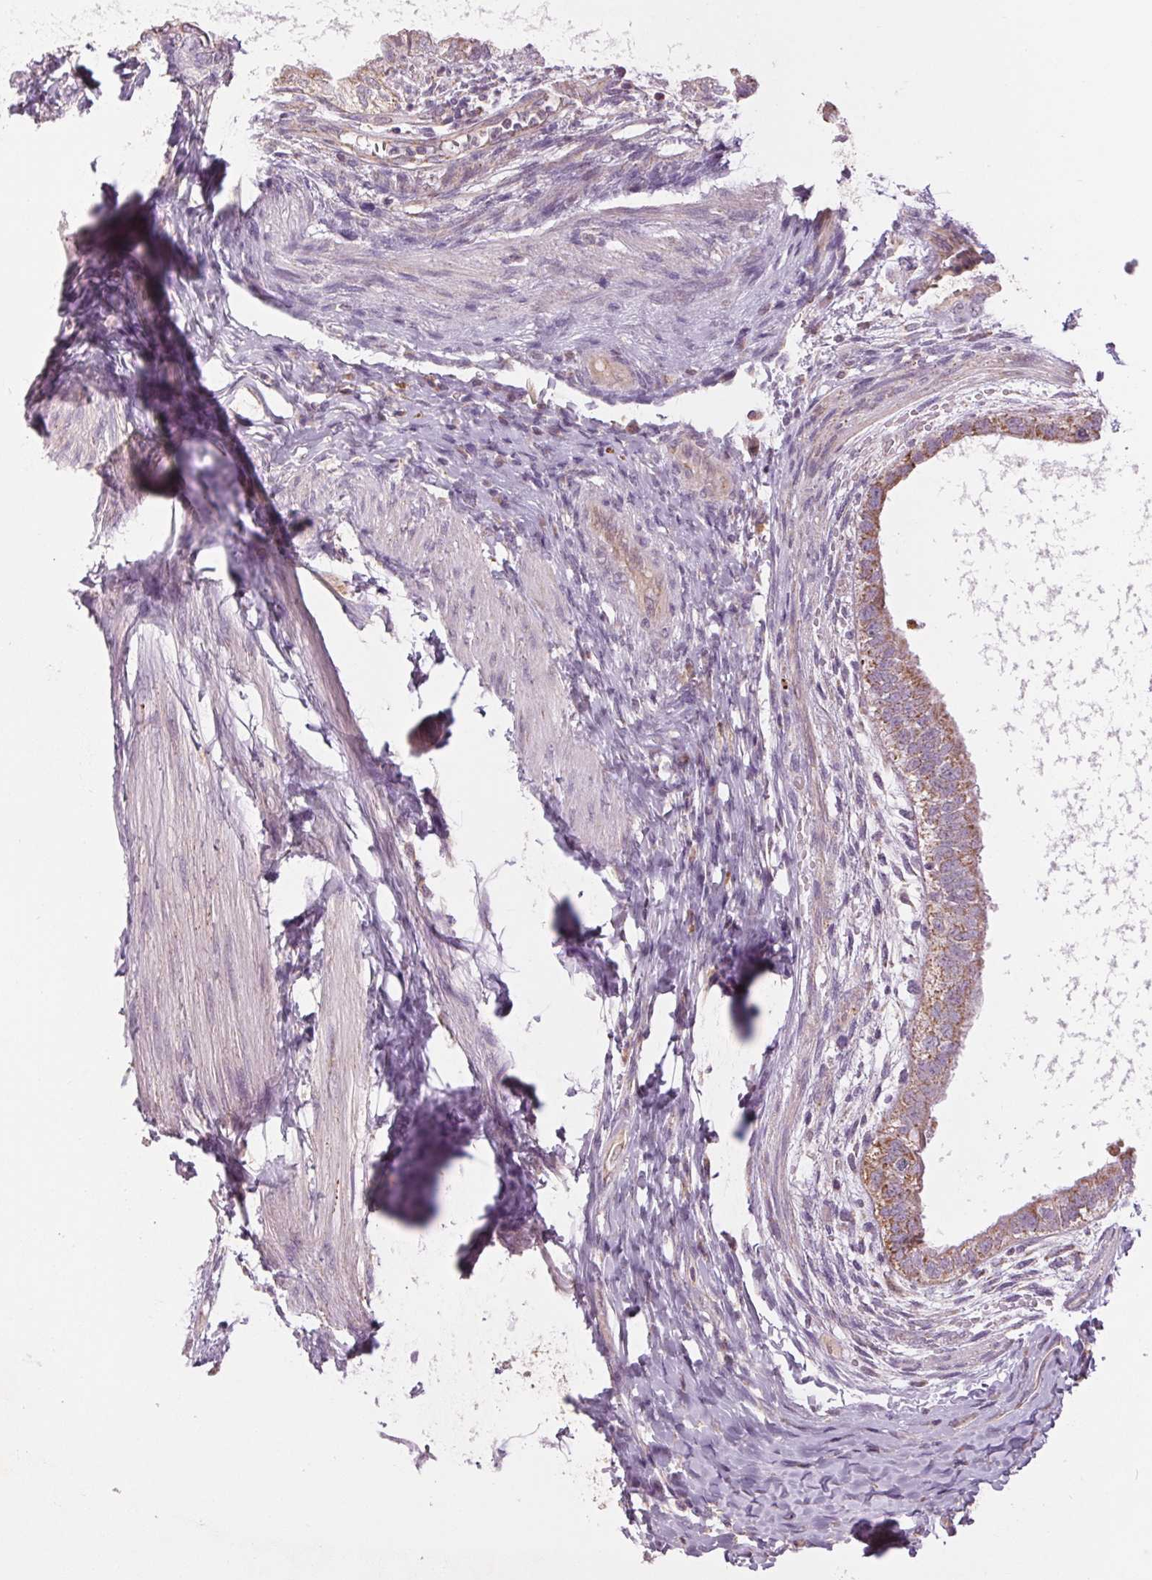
{"staining": {"intensity": "moderate", "quantity": ">75%", "location": "cytoplasmic/membranous"}, "tissue": "testis cancer", "cell_type": "Tumor cells", "image_type": "cancer", "snomed": [{"axis": "morphology", "description": "Carcinoma, Embryonal, NOS"}, {"axis": "topography", "description": "Testis"}], "caption": "A histopathology image of human testis embryonal carcinoma stained for a protein shows moderate cytoplasmic/membranous brown staining in tumor cells. The staining was performed using DAB, with brown indicating positive protein expression. Nuclei are stained blue with hematoxylin.", "gene": "MAP3K5", "patient": {"sex": "male", "age": 26}}